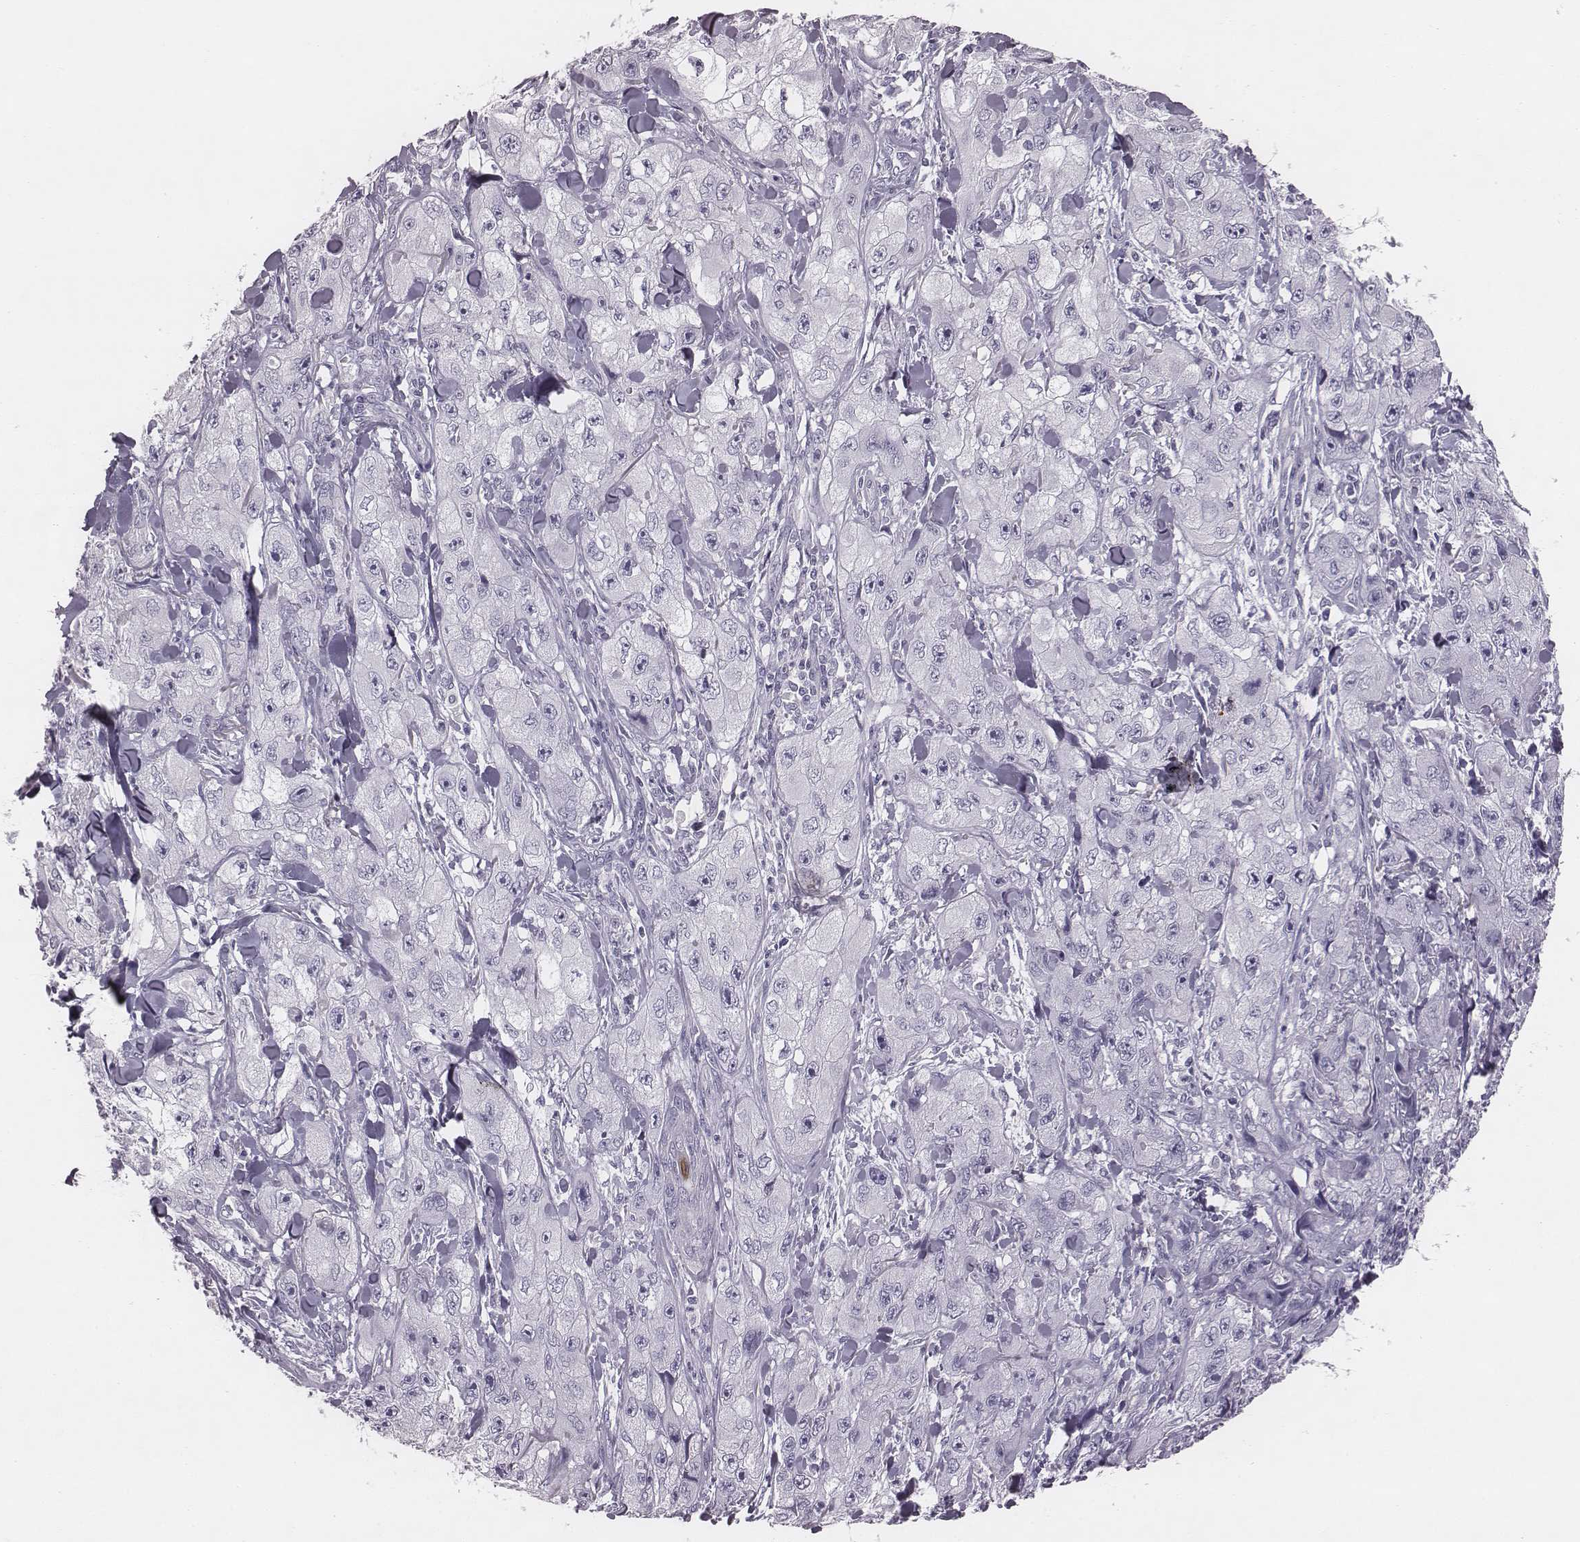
{"staining": {"intensity": "negative", "quantity": "none", "location": "none"}, "tissue": "skin cancer", "cell_type": "Tumor cells", "image_type": "cancer", "snomed": [{"axis": "morphology", "description": "Squamous cell carcinoma, NOS"}, {"axis": "topography", "description": "Skin"}, {"axis": "topography", "description": "Subcutis"}], "caption": "The image shows no staining of tumor cells in squamous cell carcinoma (skin).", "gene": "PDE8B", "patient": {"sex": "male", "age": 73}}